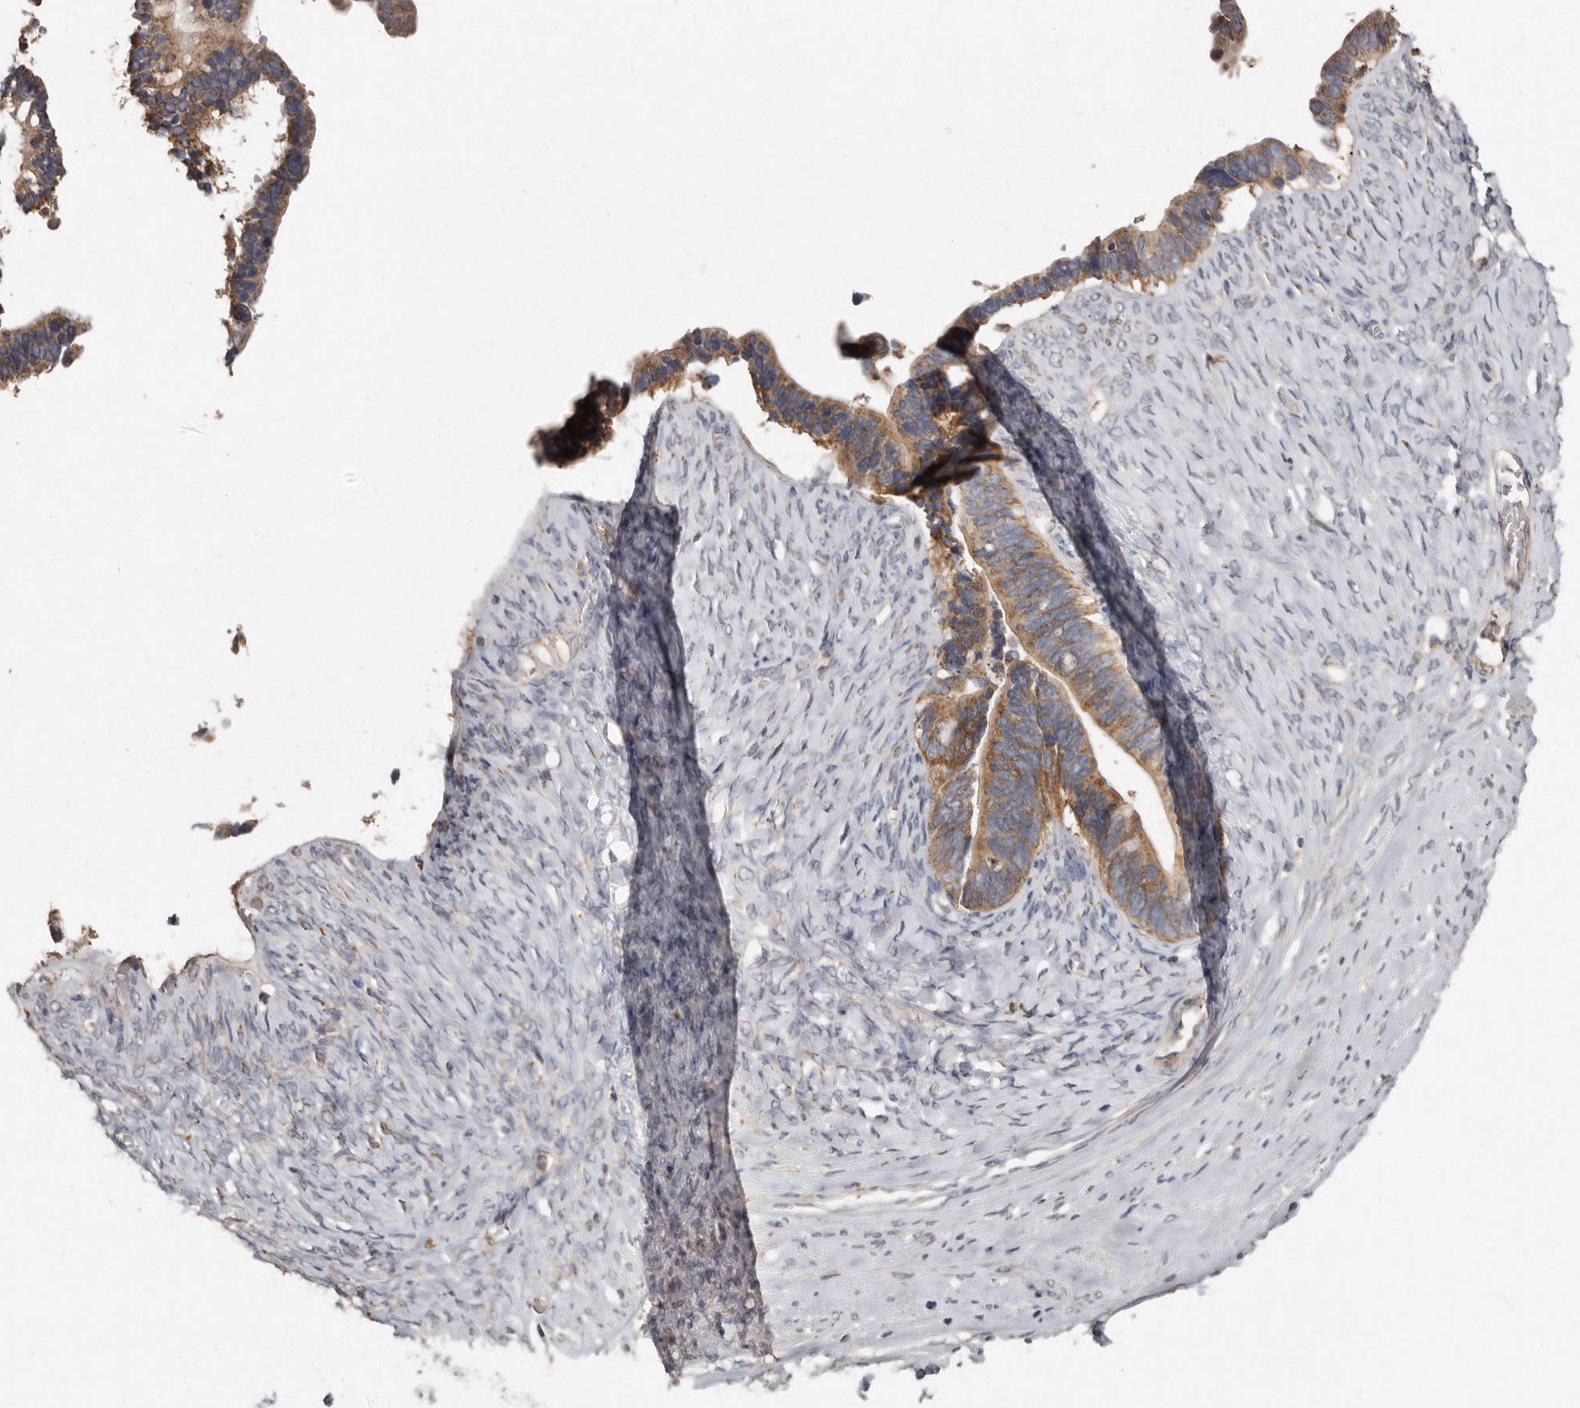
{"staining": {"intensity": "moderate", "quantity": ">75%", "location": "cytoplasmic/membranous"}, "tissue": "ovarian cancer", "cell_type": "Tumor cells", "image_type": "cancer", "snomed": [{"axis": "morphology", "description": "Cystadenocarcinoma, serous, NOS"}, {"axis": "topography", "description": "Ovary"}], "caption": "Moderate cytoplasmic/membranous protein staining is present in about >75% of tumor cells in ovarian cancer (serous cystadenocarcinoma).", "gene": "KIF26B", "patient": {"sex": "female", "age": 56}}